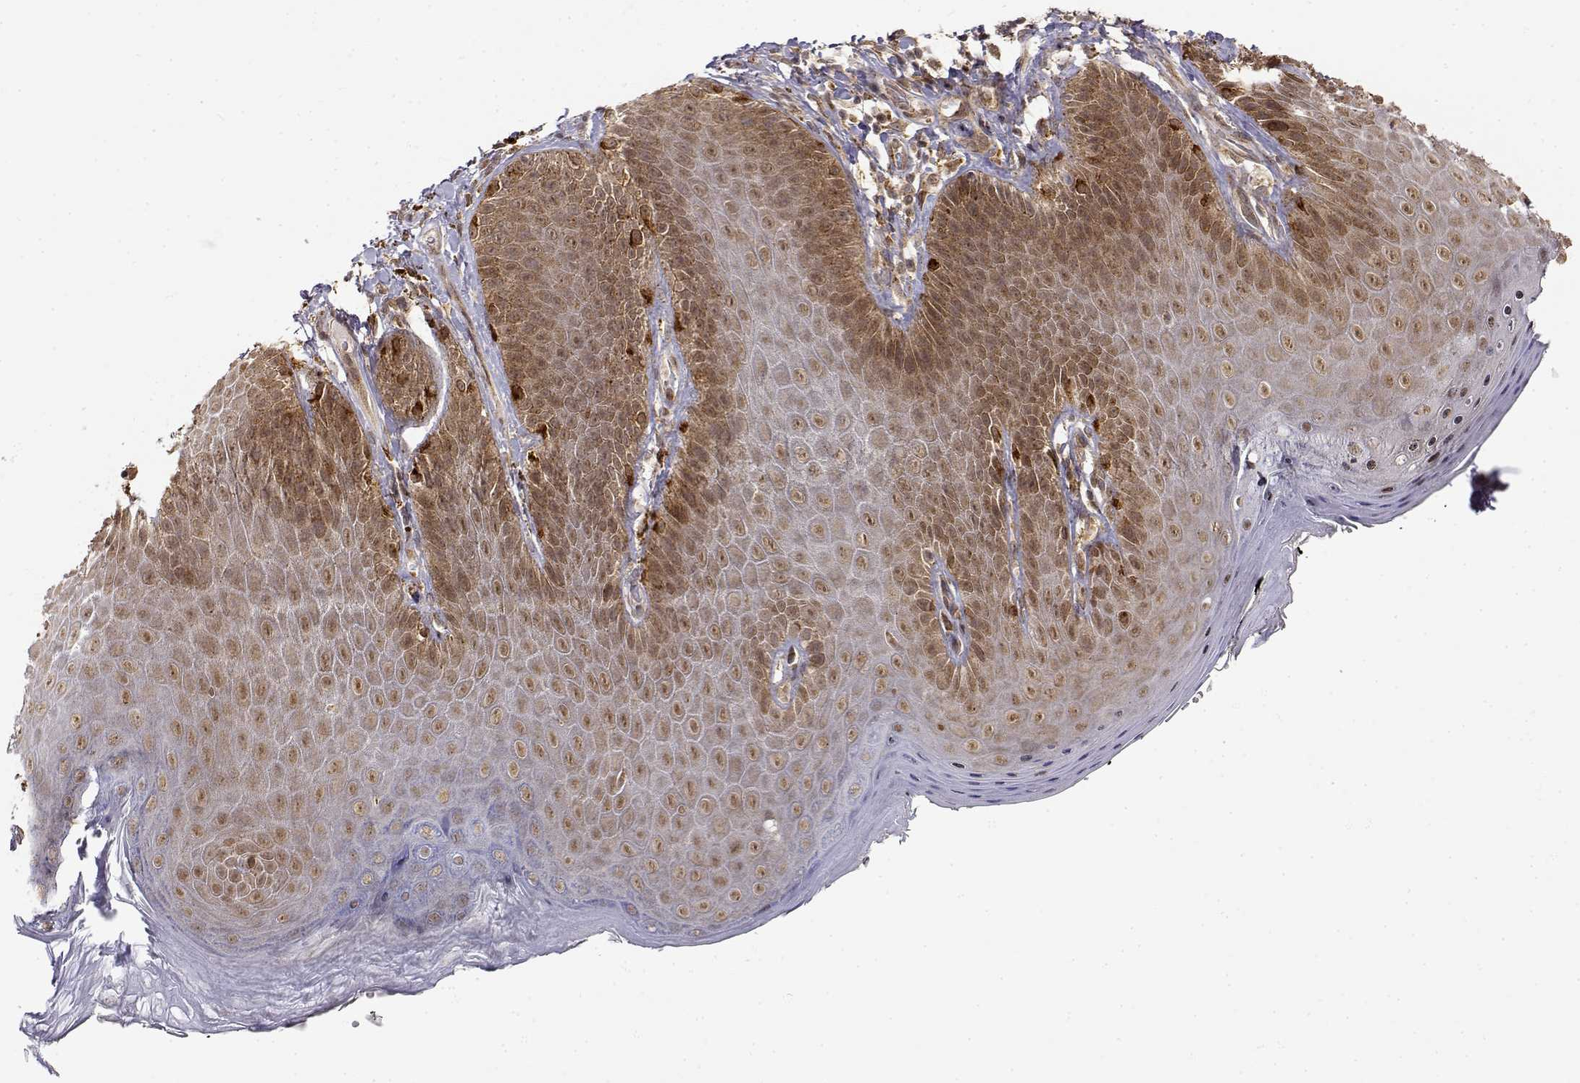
{"staining": {"intensity": "moderate", "quantity": ">75%", "location": "cytoplasmic/membranous,nuclear"}, "tissue": "skin", "cell_type": "Epidermal cells", "image_type": "normal", "snomed": [{"axis": "morphology", "description": "Normal tissue, NOS"}, {"axis": "topography", "description": "Anal"}], "caption": "Protein expression analysis of unremarkable skin exhibits moderate cytoplasmic/membranous,nuclear positivity in approximately >75% of epidermal cells. (brown staining indicates protein expression, while blue staining denotes nuclei).", "gene": "RNF13", "patient": {"sex": "male", "age": 53}}